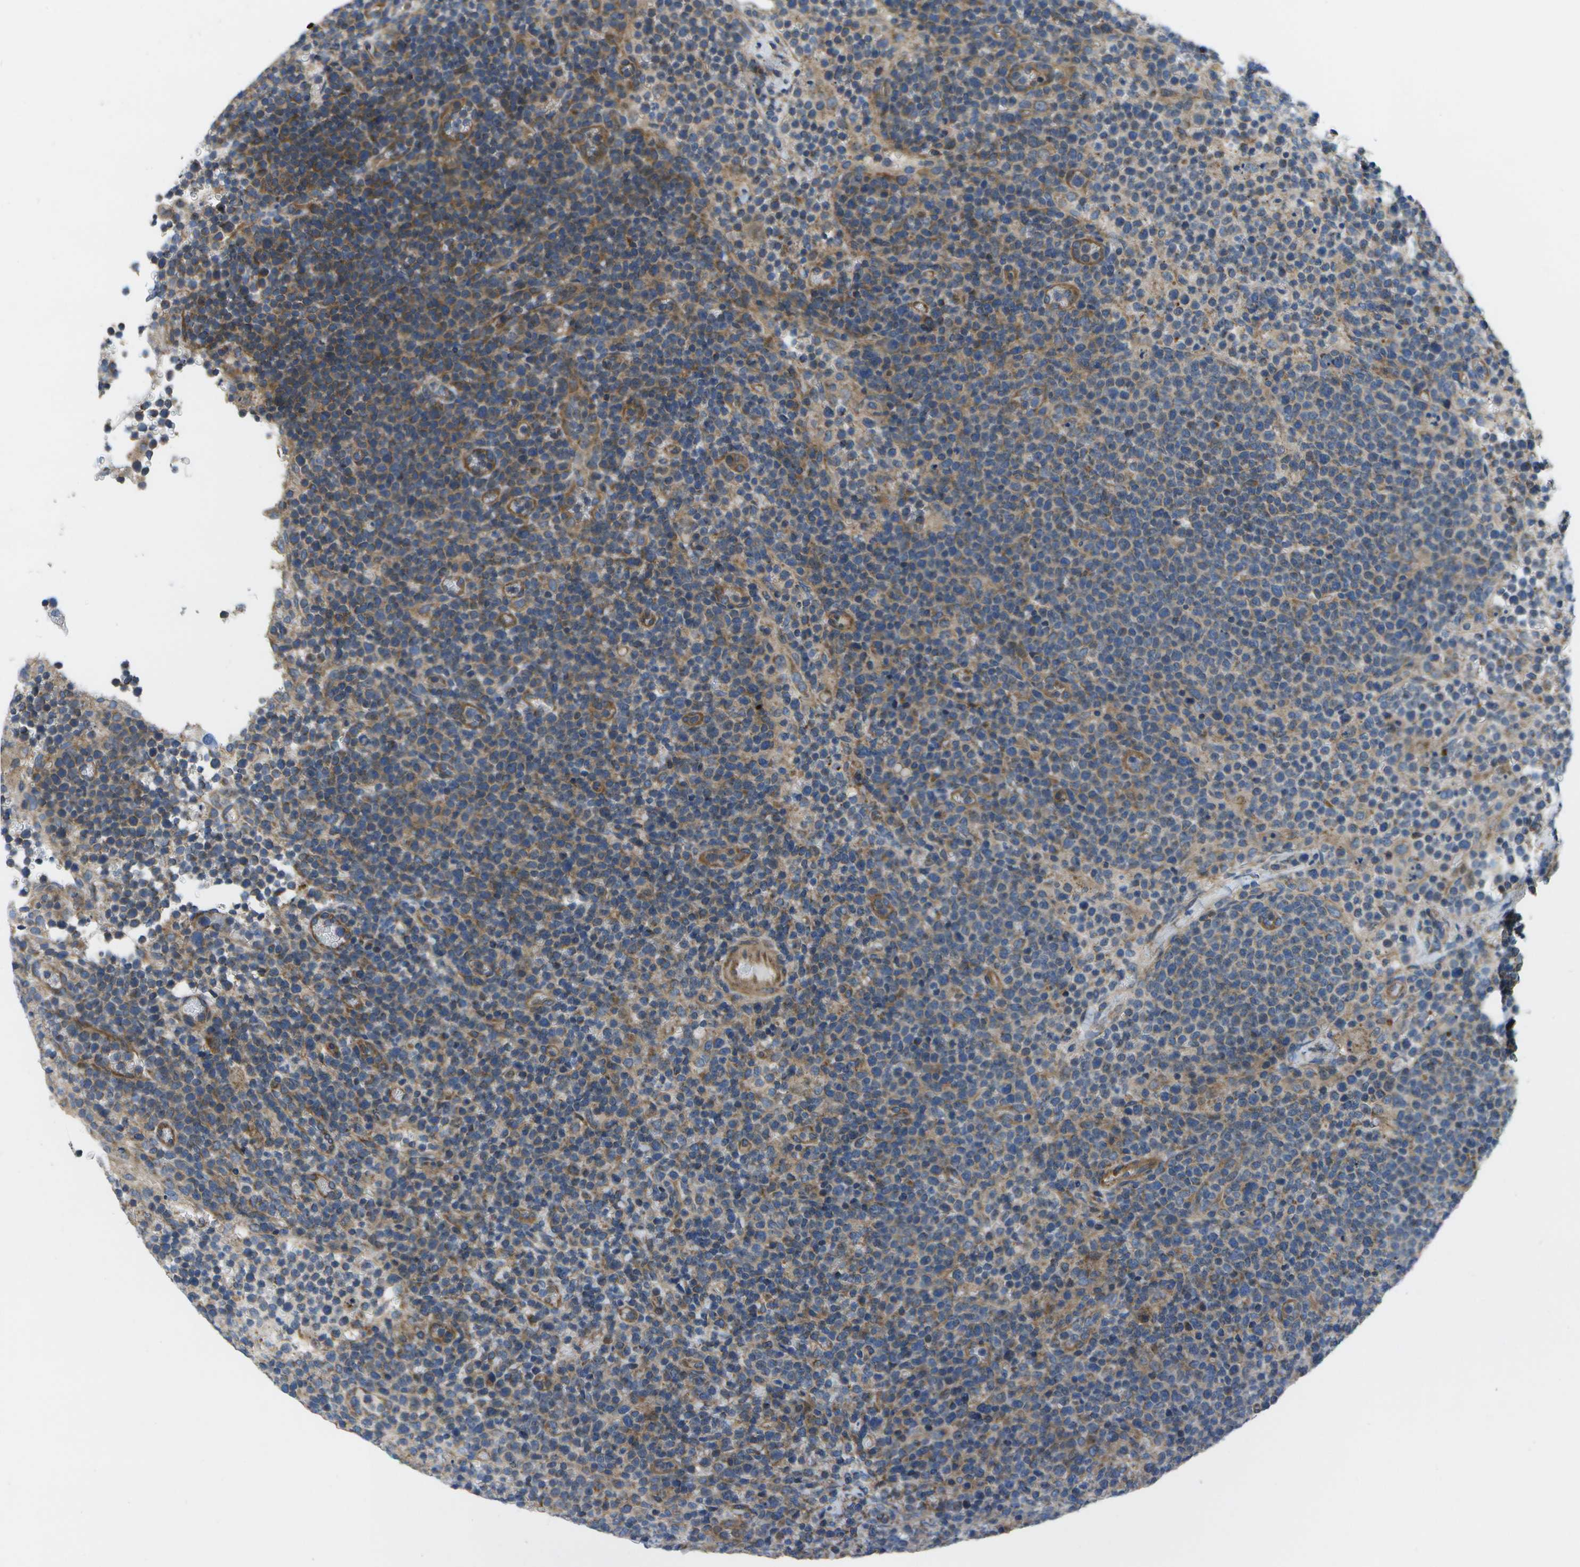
{"staining": {"intensity": "moderate", "quantity": "25%-75%", "location": "cytoplasmic/membranous"}, "tissue": "lymphoma", "cell_type": "Tumor cells", "image_type": "cancer", "snomed": [{"axis": "morphology", "description": "Malignant lymphoma, non-Hodgkin's type, High grade"}, {"axis": "topography", "description": "Lymph node"}], "caption": "A high-resolution histopathology image shows immunohistochemistry staining of malignant lymphoma, non-Hodgkin's type (high-grade), which demonstrates moderate cytoplasmic/membranous staining in approximately 25%-75% of tumor cells.", "gene": "MVK", "patient": {"sex": "male", "age": 61}}